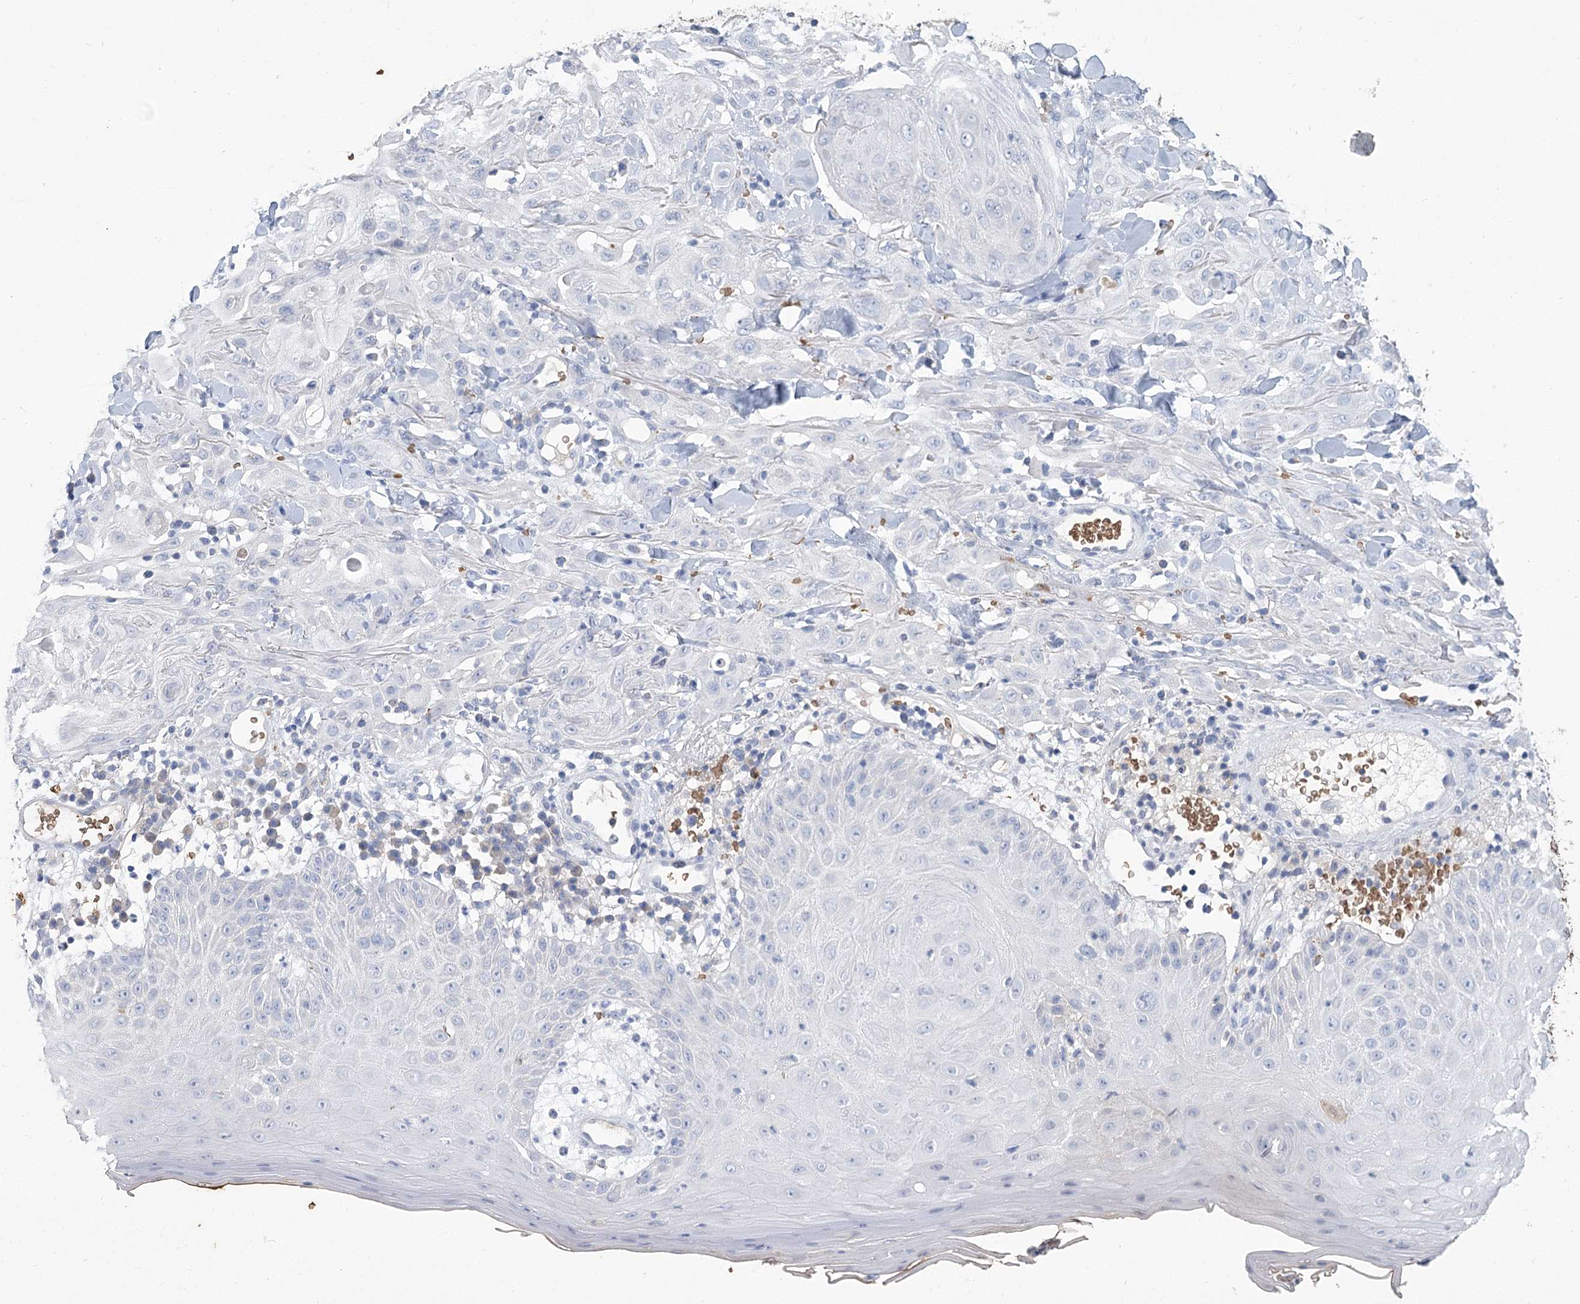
{"staining": {"intensity": "negative", "quantity": "none", "location": "none"}, "tissue": "skin cancer", "cell_type": "Tumor cells", "image_type": "cancer", "snomed": [{"axis": "morphology", "description": "Squamous cell carcinoma, NOS"}, {"axis": "topography", "description": "Skin"}], "caption": "This is an IHC histopathology image of skin cancer. There is no staining in tumor cells.", "gene": "HBA1", "patient": {"sex": "male", "age": 24}}